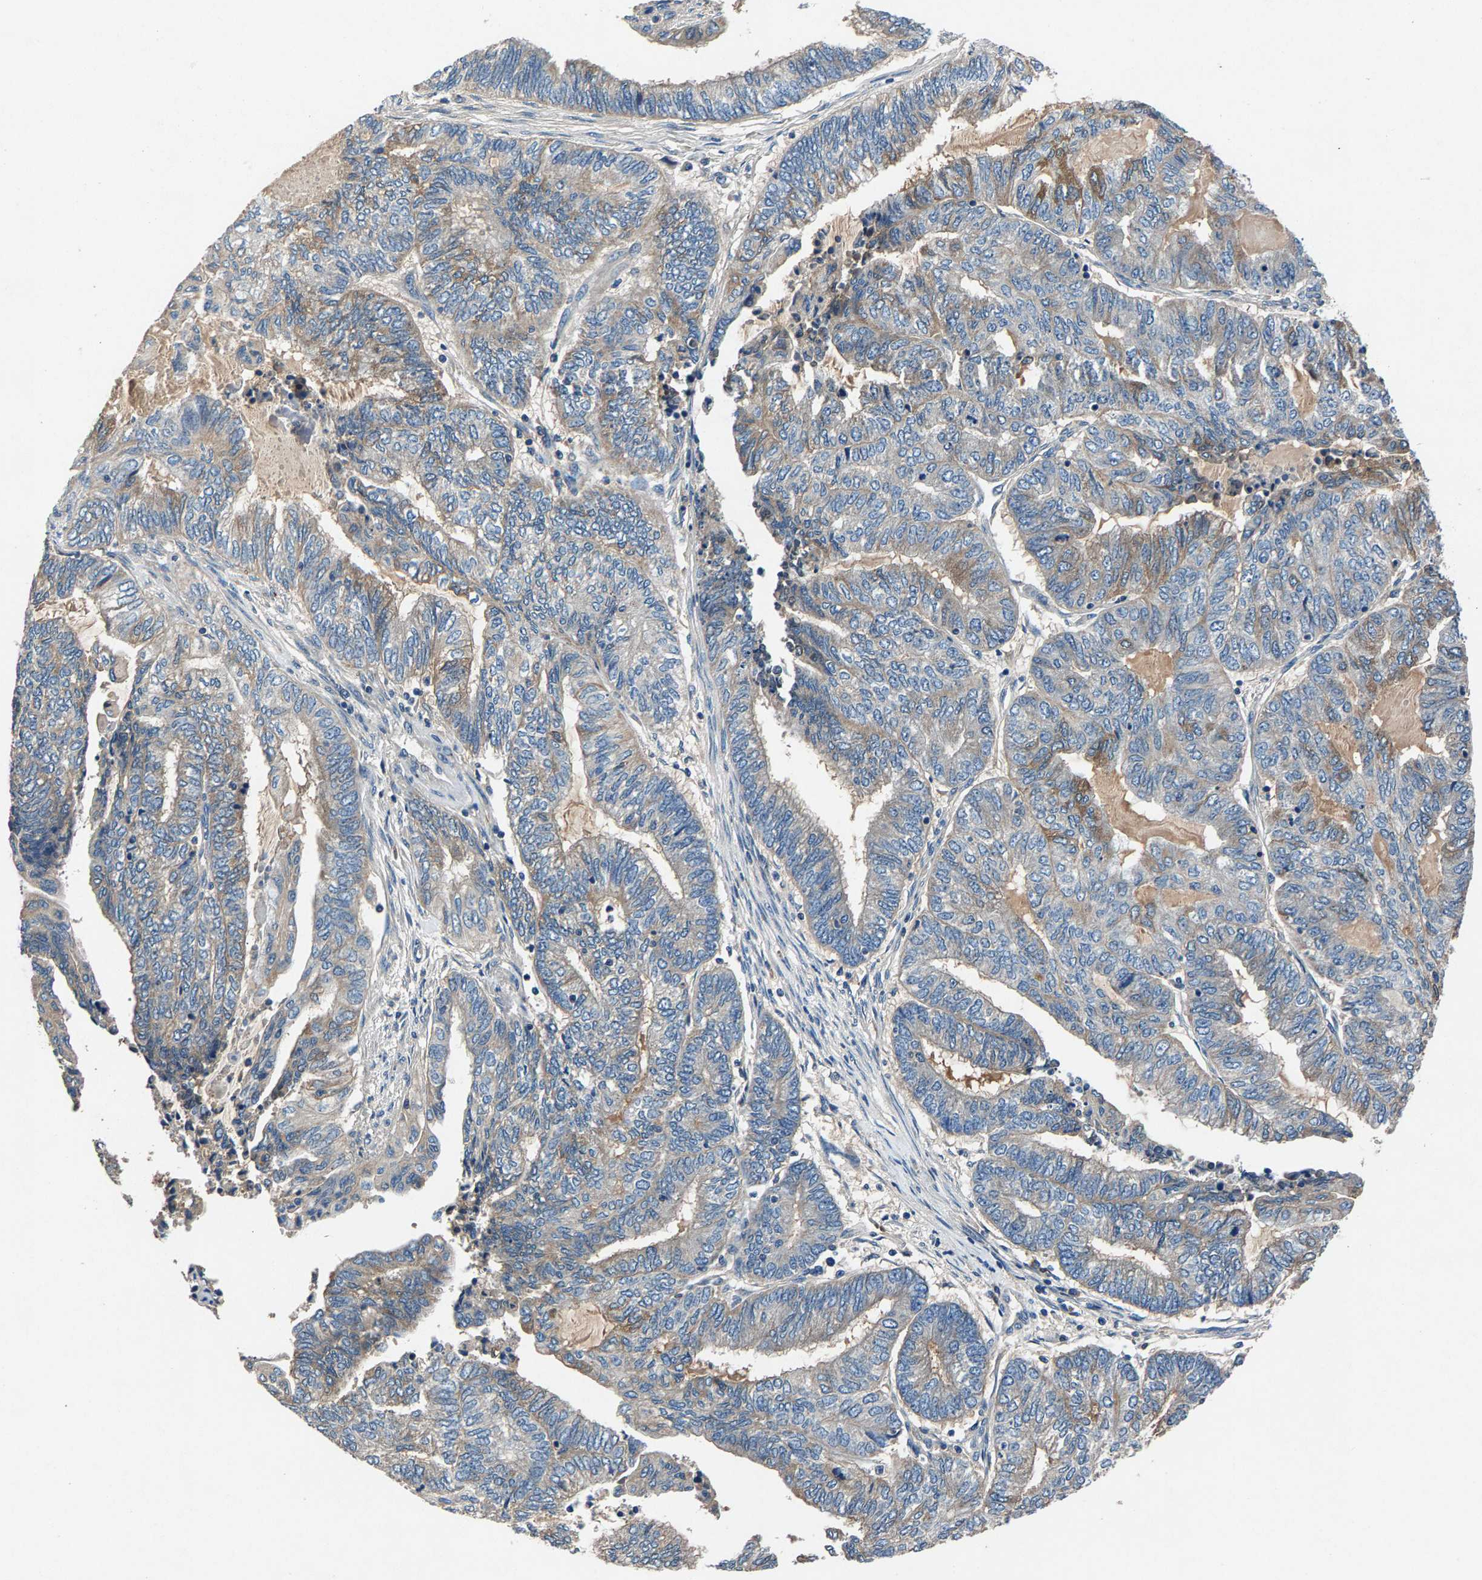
{"staining": {"intensity": "weak", "quantity": "25%-75%", "location": "cytoplasmic/membranous"}, "tissue": "endometrial cancer", "cell_type": "Tumor cells", "image_type": "cancer", "snomed": [{"axis": "morphology", "description": "Adenocarcinoma, NOS"}, {"axis": "topography", "description": "Uterus"}, {"axis": "topography", "description": "Endometrium"}], "caption": "A brown stain shows weak cytoplasmic/membranous staining of a protein in adenocarcinoma (endometrial) tumor cells.", "gene": "PRXL2C", "patient": {"sex": "female", "age": 70}}